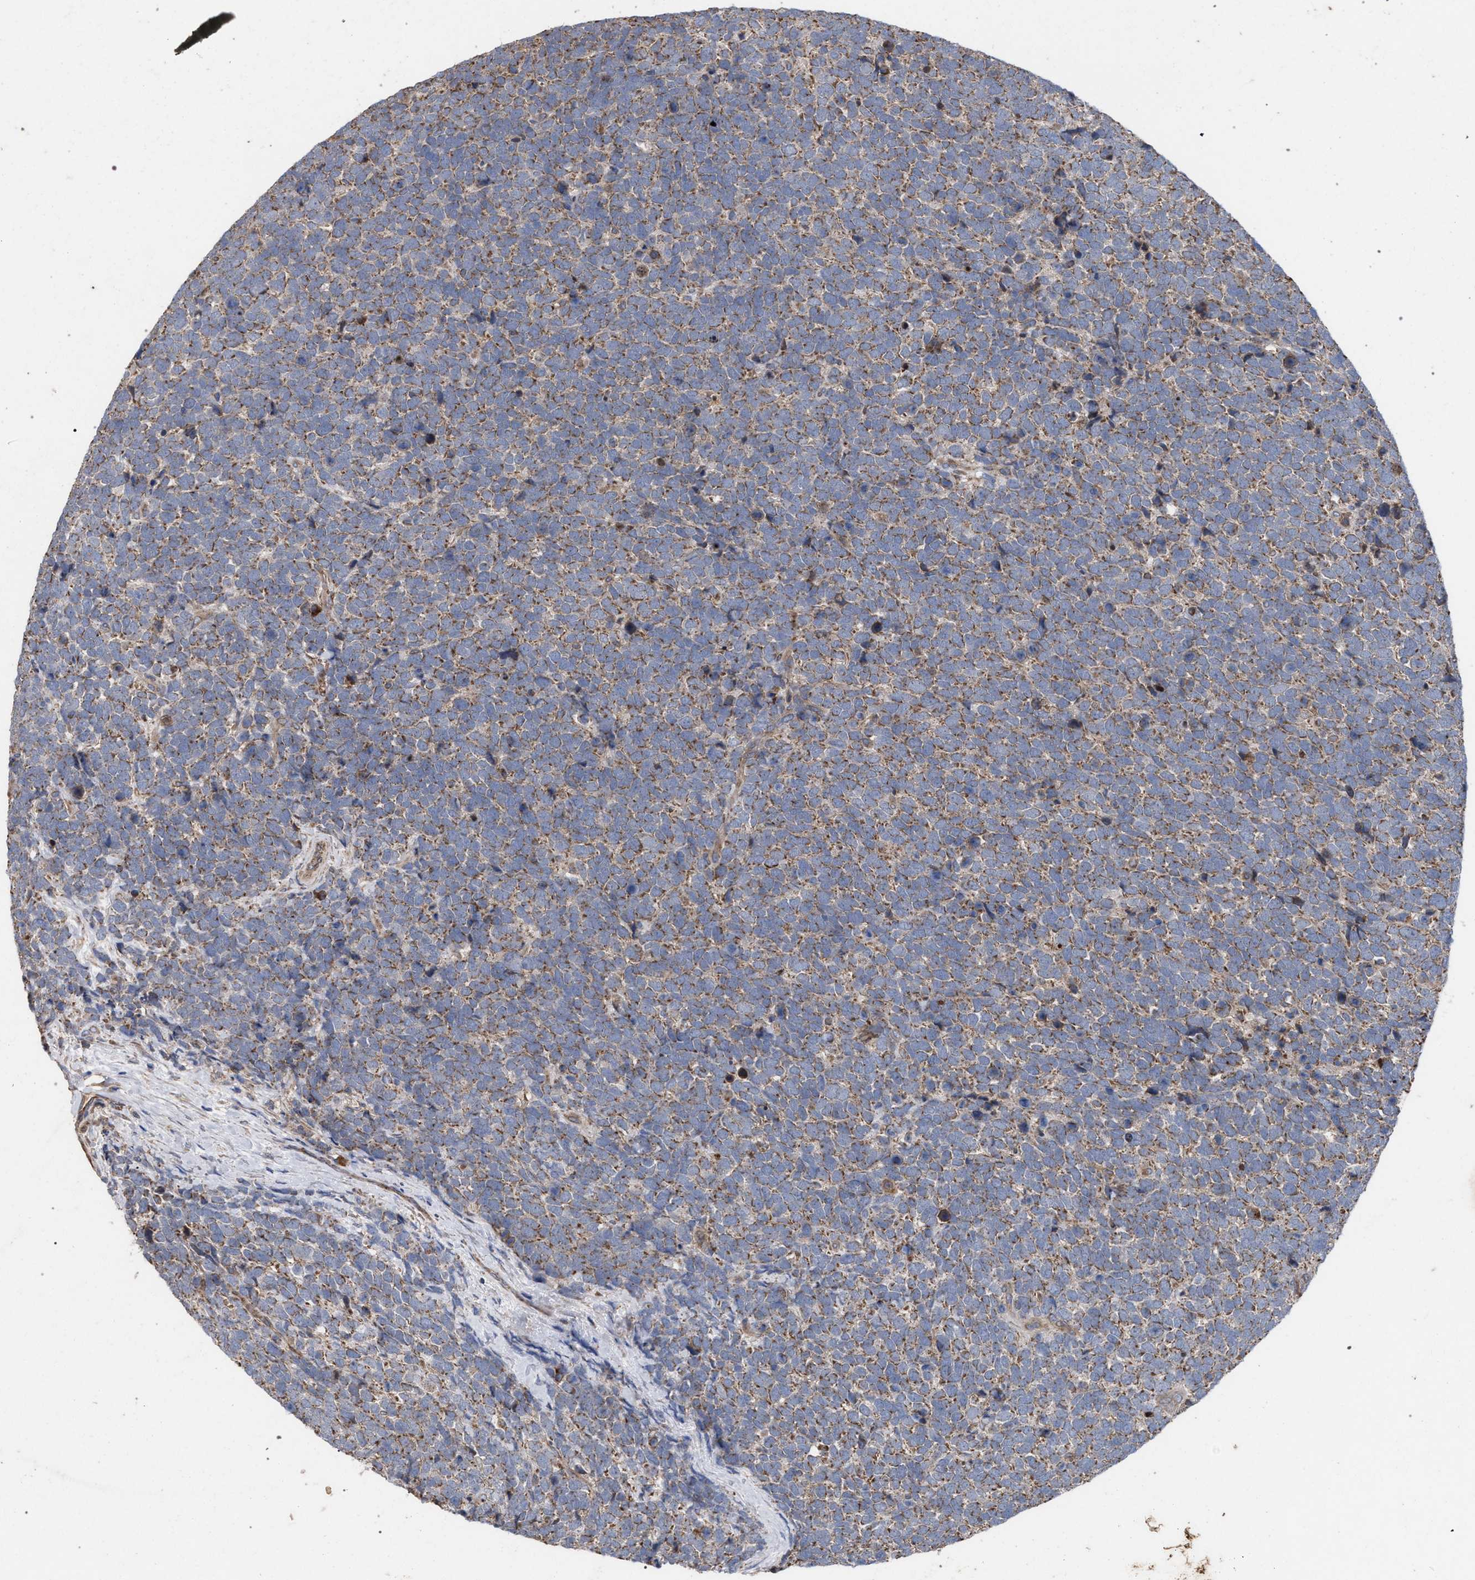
{"staining": {"intensity": "weak", "quantity": ">75%", "location": "cytoplasmic/membranous"}, "tissue": "urothelial cancer", "cell_type": "Tumor cells", "image_type": "cancer", "snomed": [{"axis": "morphology", "description": "Urothelial carcinoma, High grade"}, {"axis": "topography", "description": "Urinary bladder"}], "caption": "Protein staining by IHC demonstrates weak cytoplasmic/membranous expression in approximately >75% of tumor cells in urothelial cancer. (DAB (3,3'-diaminobenzidine) = brown stain, brightfield microscopy at high magnification).", "gene": "BCL2L12", "patient": {"sex": "female", "age": 82}}